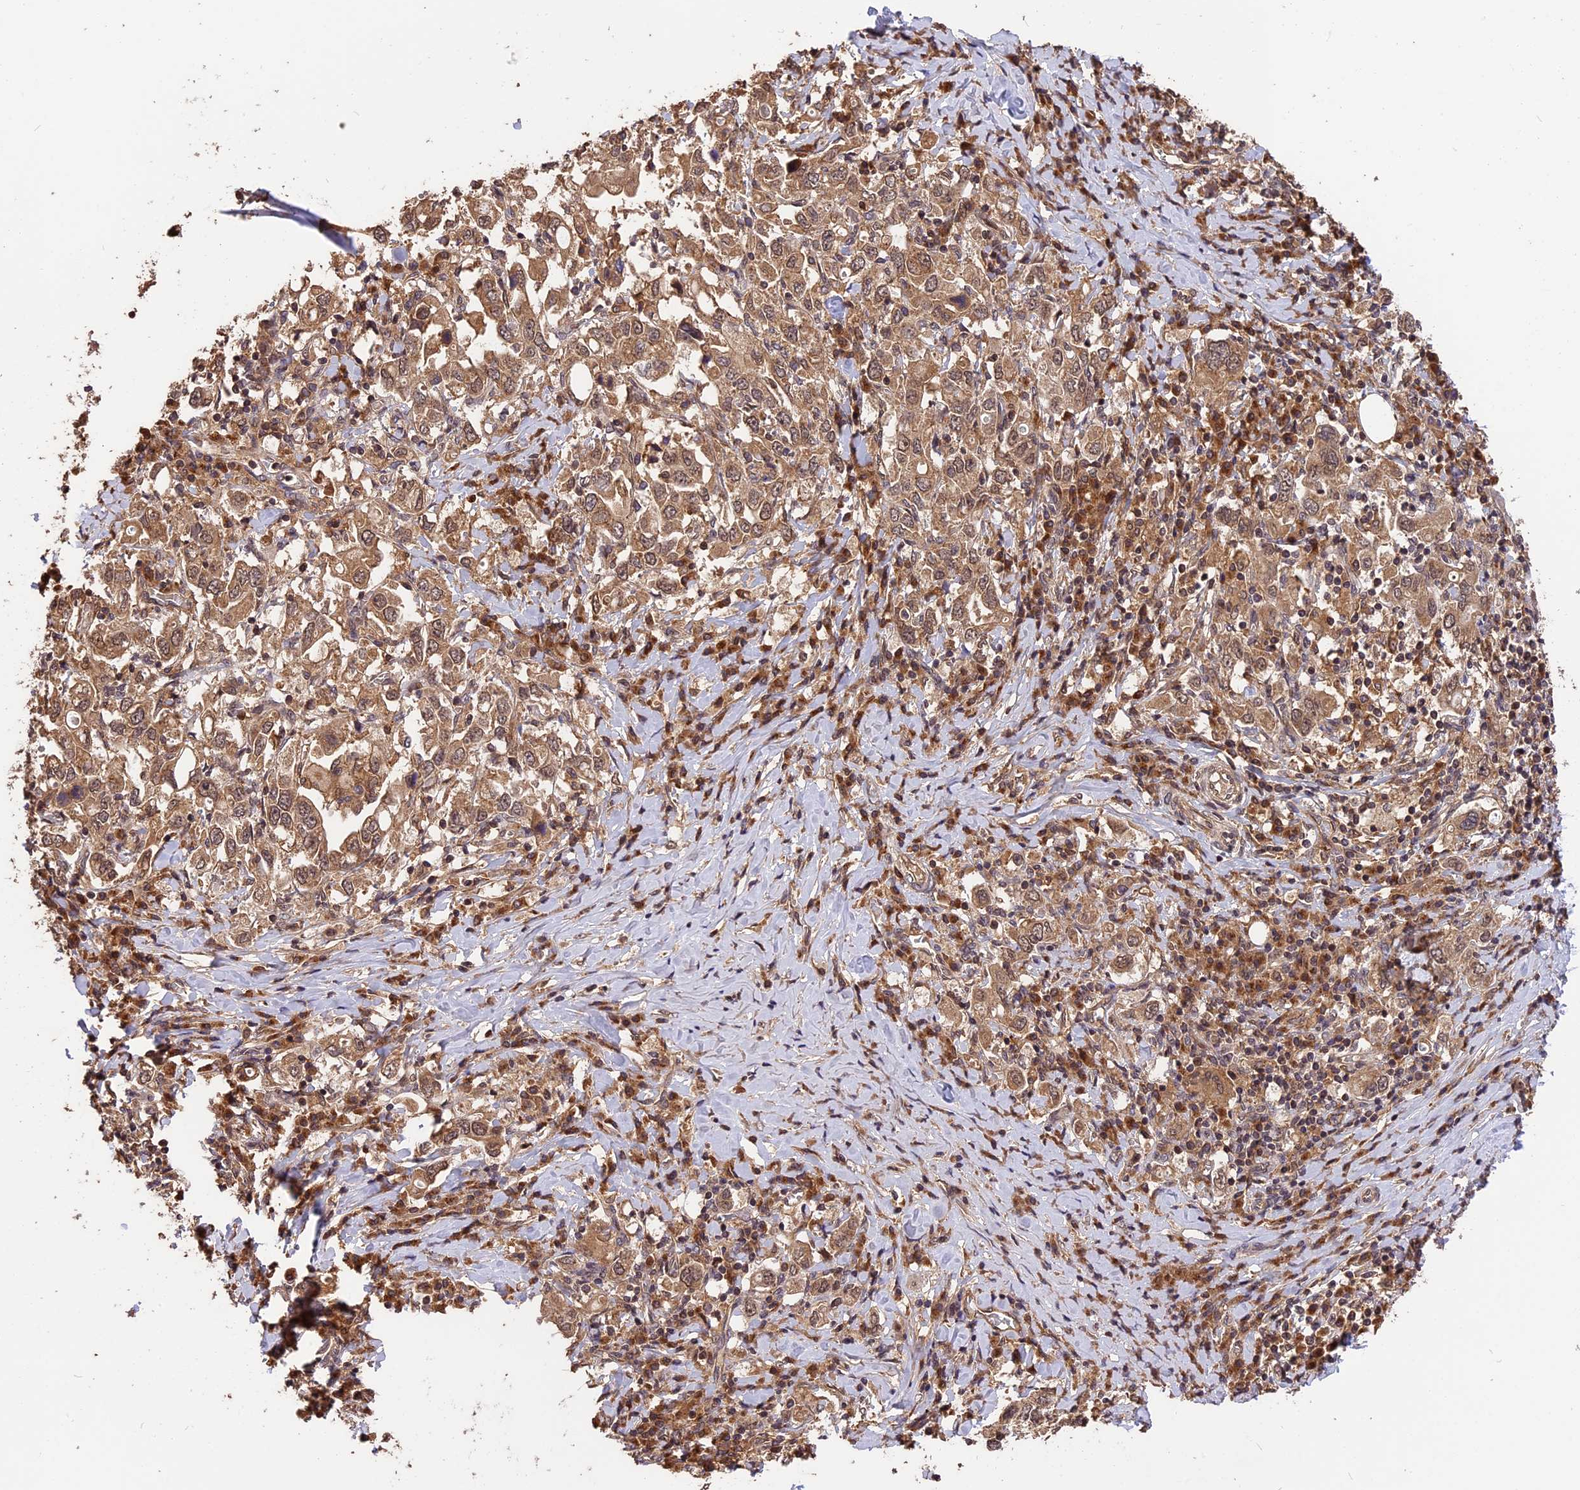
{"staining": {"intensity": "moderate", "quantity": ">75%", "location": "cytoplasmic/membranous"}, "tissue": "stomach cancer", "cell_type": "Tumor cells", "image_type": "cancer", "snomed": [{"axis": "morphology", "description": "Adenocarcinoma, NOS"}, {"axis": "topography", "description": "Stomach, upper"}], "caption": "Adenocarcinoma (stomach) stained for a protein displays moderate cytoplasmic/membranous positivity in tumor cells.", "gene": "ESCO1", "patient": {"sex": "male", "age": 62}}